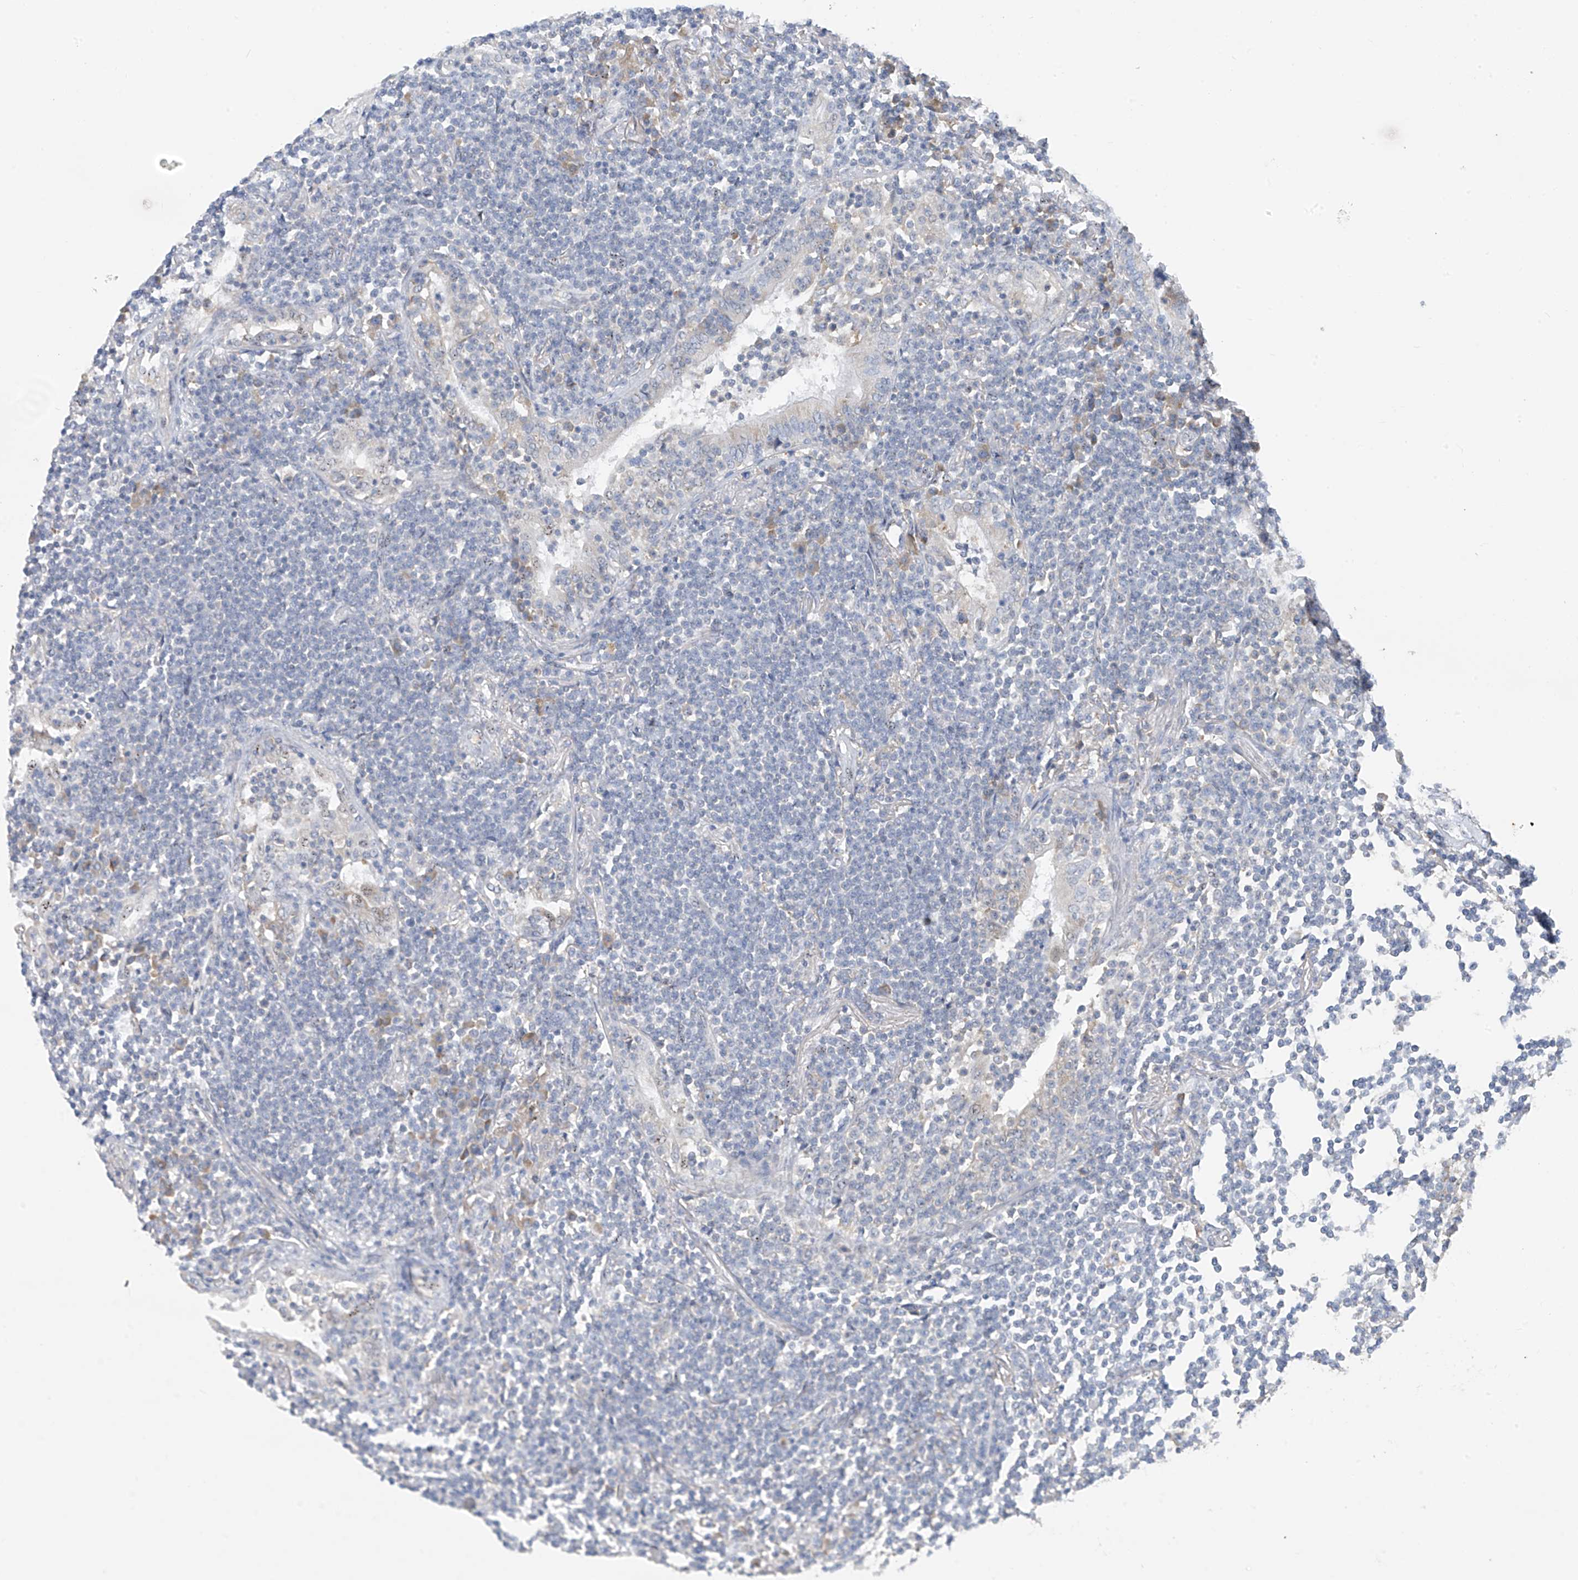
{"staining": {"intensity": "negative", "quantity": "none", "location": "none"}, "tissue": "lymphoma", "cell_type": "Tumor cells", "image_type": "cancer", "snomed": [{"axis": "morphology", "description": "Malignant lymphoma, non-Hodgkin's type, Low grade"}, {"axis": "topography", "description": "Lung"}], "caption": "Micrograph shows no significant protein staining in tumor cells of lymphoma.", "gene": "RPL4", "patient": {"sex": "female", "age": 71}}